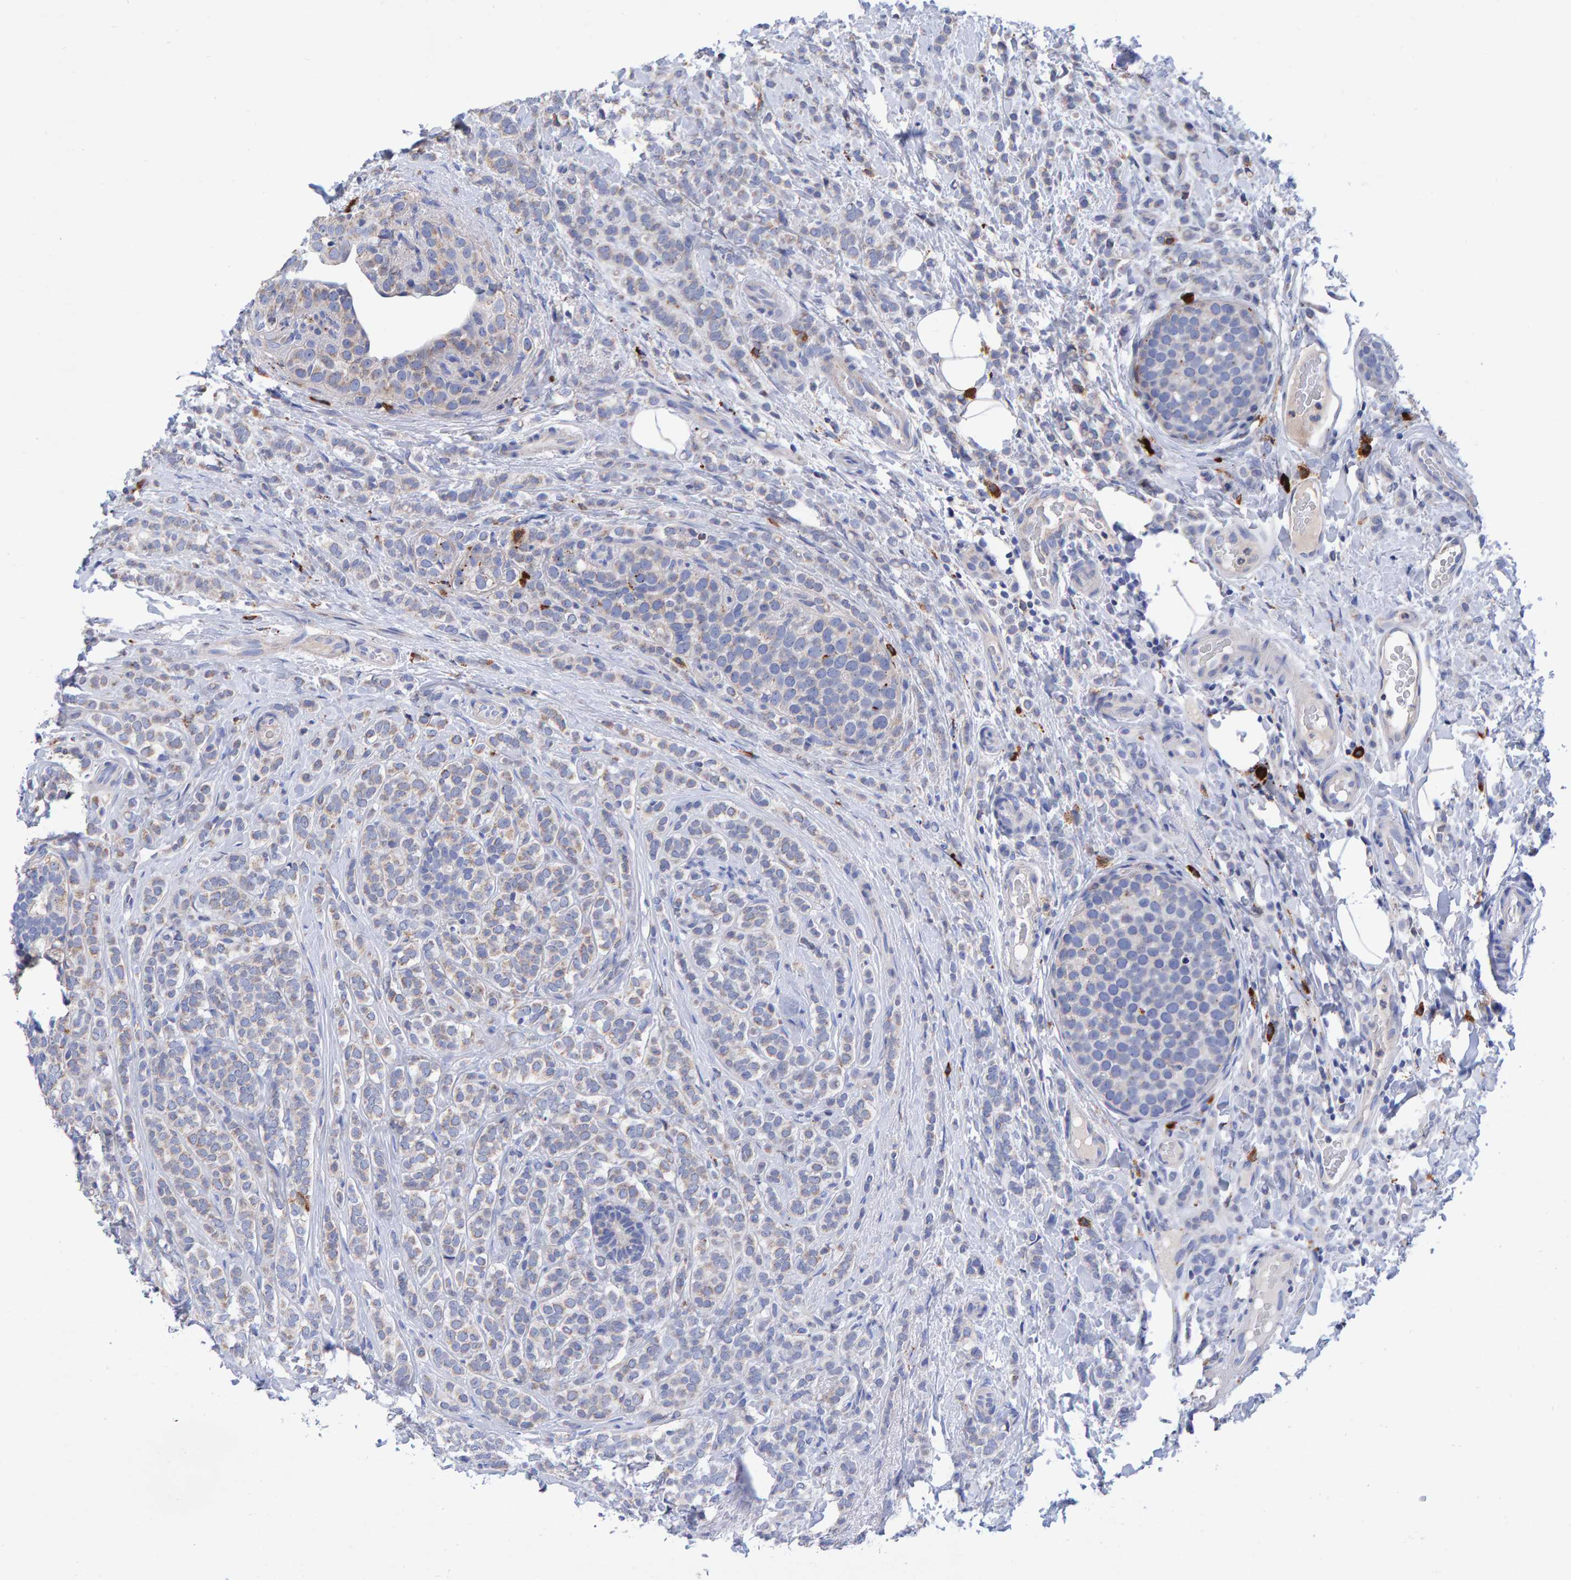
{"staining": {"intensity": "negative", "quantity": "none", "location": "none"}, "tissue": "breast cancer", "cell_type": "Tumor cells", "image_type": "cancer", "snomed": [{"axis": "morphology", "description": "Lobular carcinoma"}, {"axis": "topography", "description": "Breast"}], "caption": "DAB immunohistochemical staining of human breast cancer displays no significant expression in tumor cells.", "gene": "EFR3A", "patient": {"sex": "female", "age": 50}}